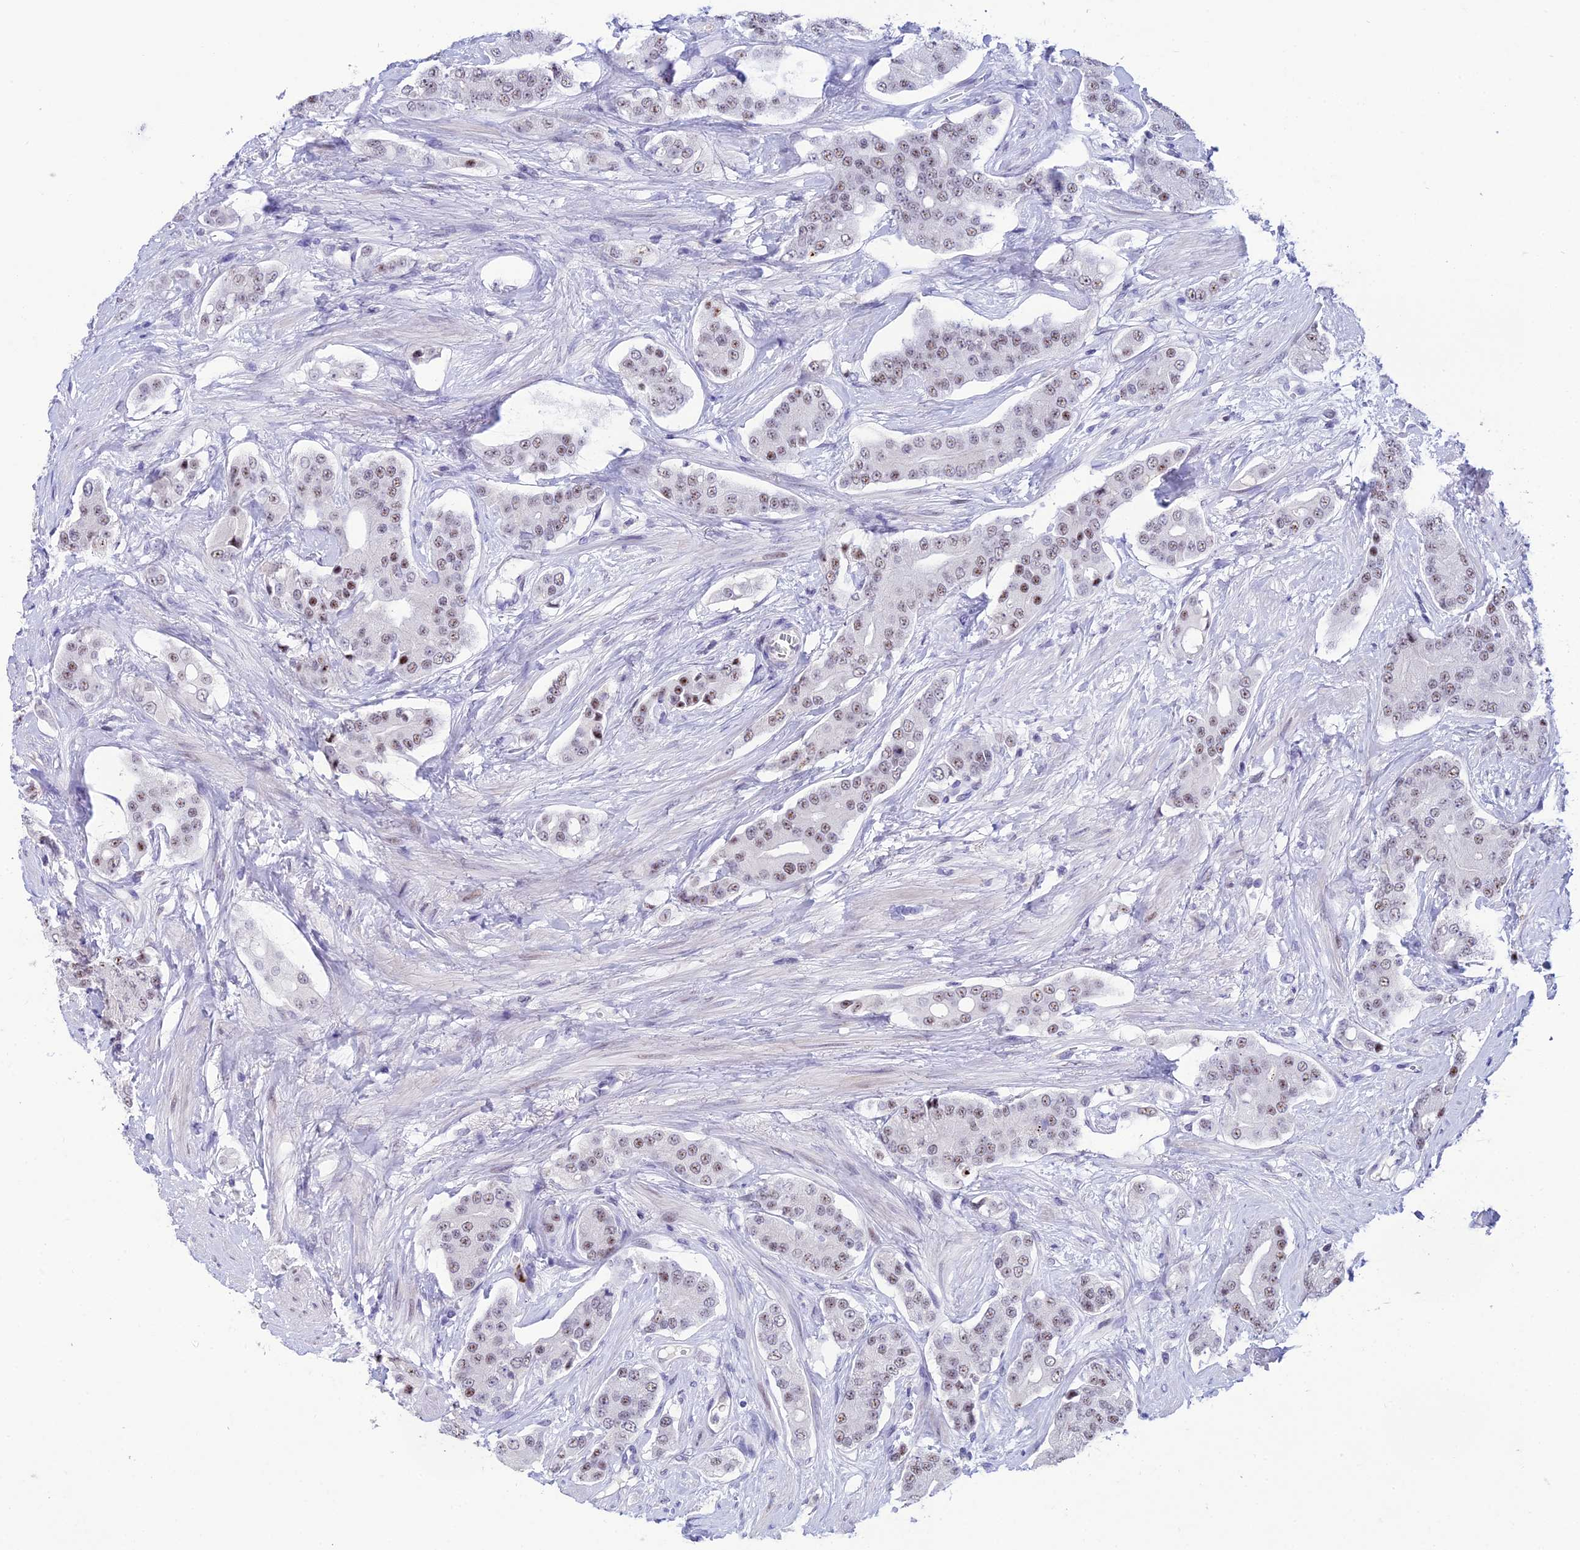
{"staining": {"intensity": "weak", "quantity": ">75%", "location": "nuclear"}, "tissue": "prostate cancer", "cell_type": "Tumor cells", "image_type": "cancer", "snomed": [{"axis": "morphology", "description": "Adenocarcinoma, High grade"}, {"axis": "topography", "description": "Prostate"}], "caption": "High-power microscopy captured an immunohistochemistry (IHC) histopathology image of prostate cancer (adenocarcinoma (high-grade)), revealing weak nuclear positivity in approximately >75% of tumor cells.", "gene": "MFSD2B", "patient": {"sex": "male", "age": 71}}